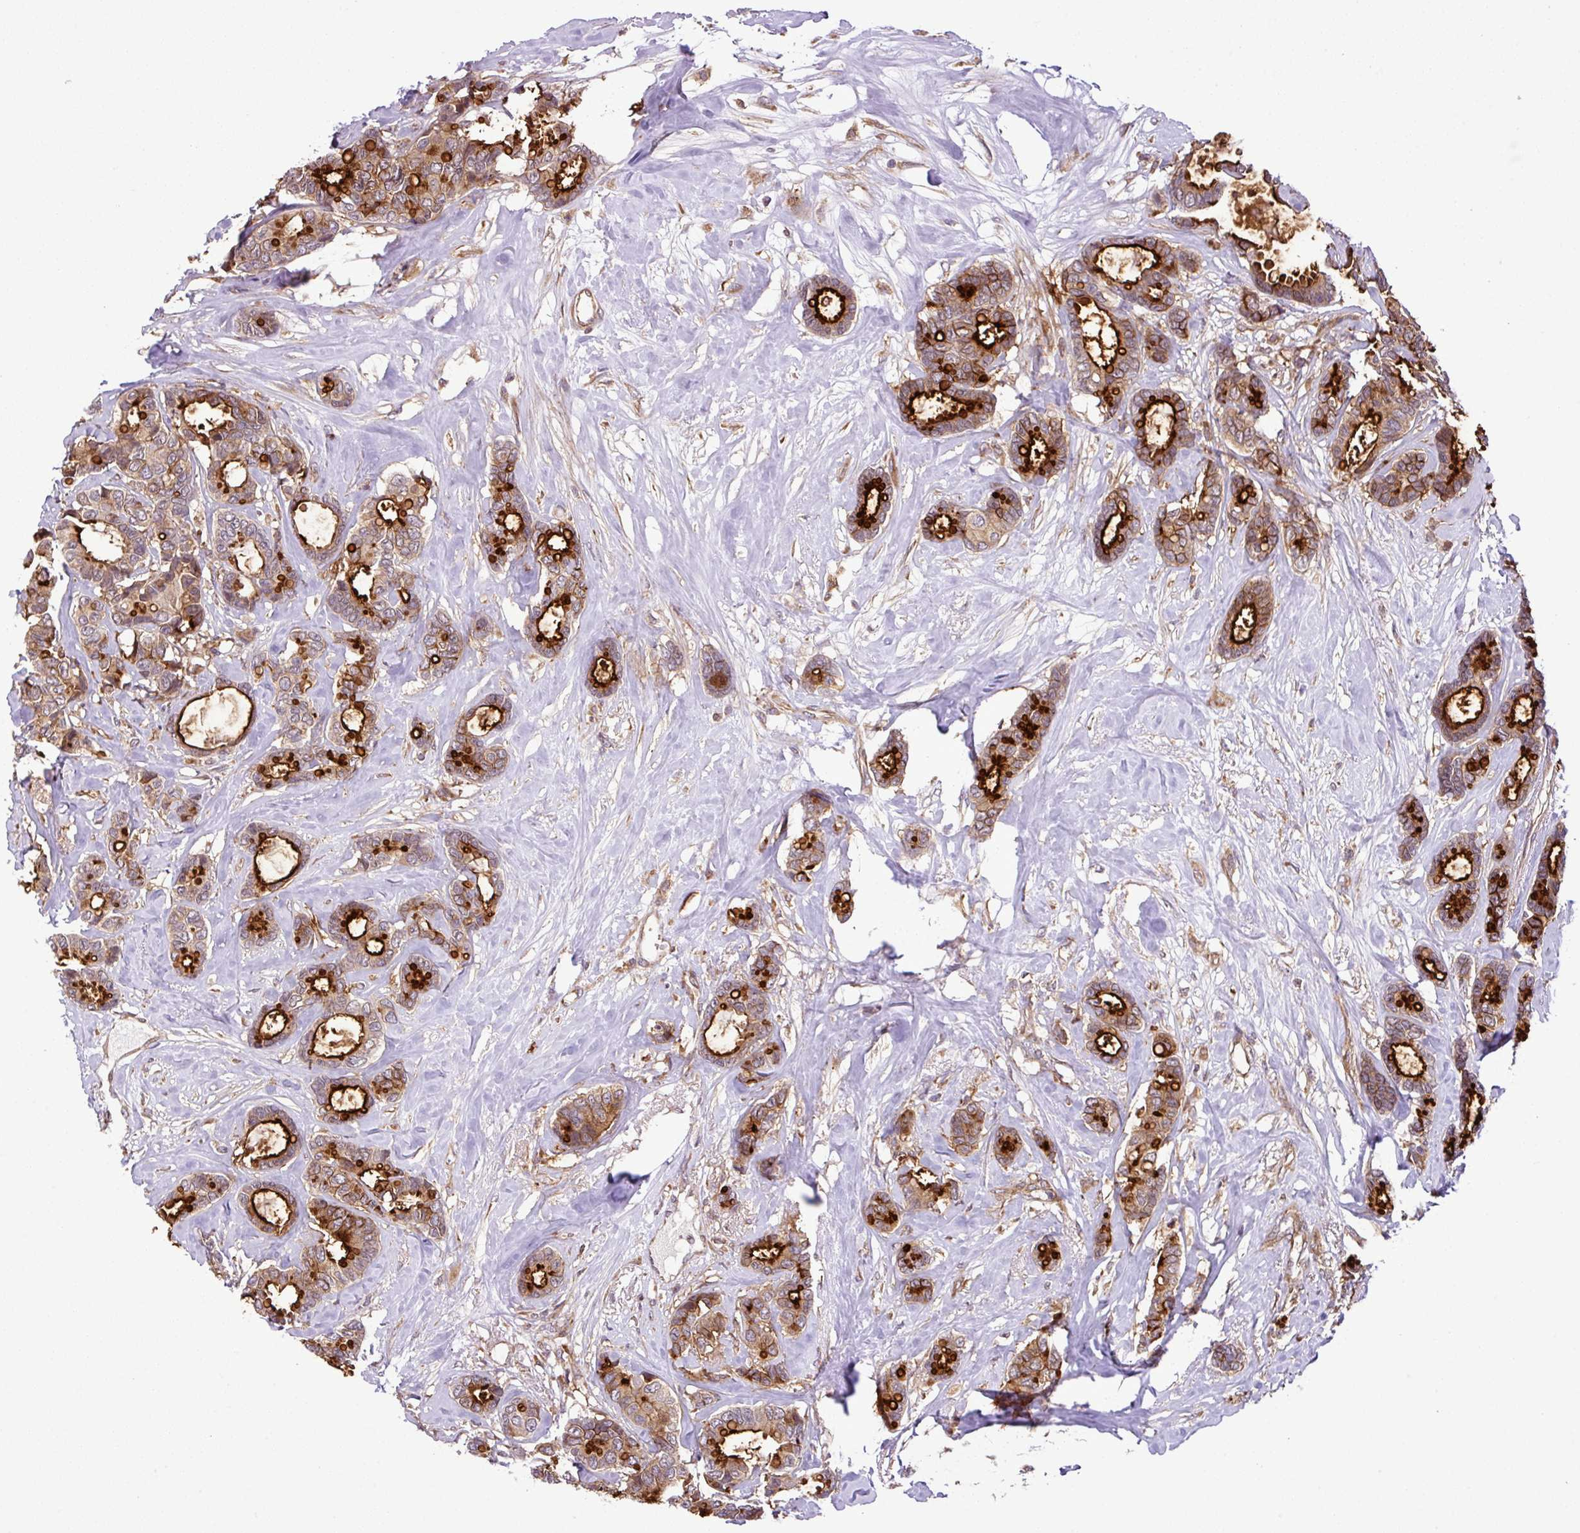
{"staining": {"intensity": "strong", "quantity": "25%-75%", "location": "cytoplasmic/membranous"}, "tissue": "breast cancer", "cell_type": "Tumor cells", "image_type": "cancer", "snomed": [{"axis": "morphology", "description": "Duct carcinoma"}, {"axis": "topography", "description": "Breast"}], "caption": "Immunohistochemistry of breast cancer displays high levels of strong cytoplasmic/membranous positivity in approximately 25%-75% of tumor cells. The staining was performed using DAB (3,3'-diaminobenzidine), with brown indicating positive protein expression. Nuclei are stained blue with hematoxylin.", "gene": "DLGAP4", "patient": {"sex": "female", "age": 87}}